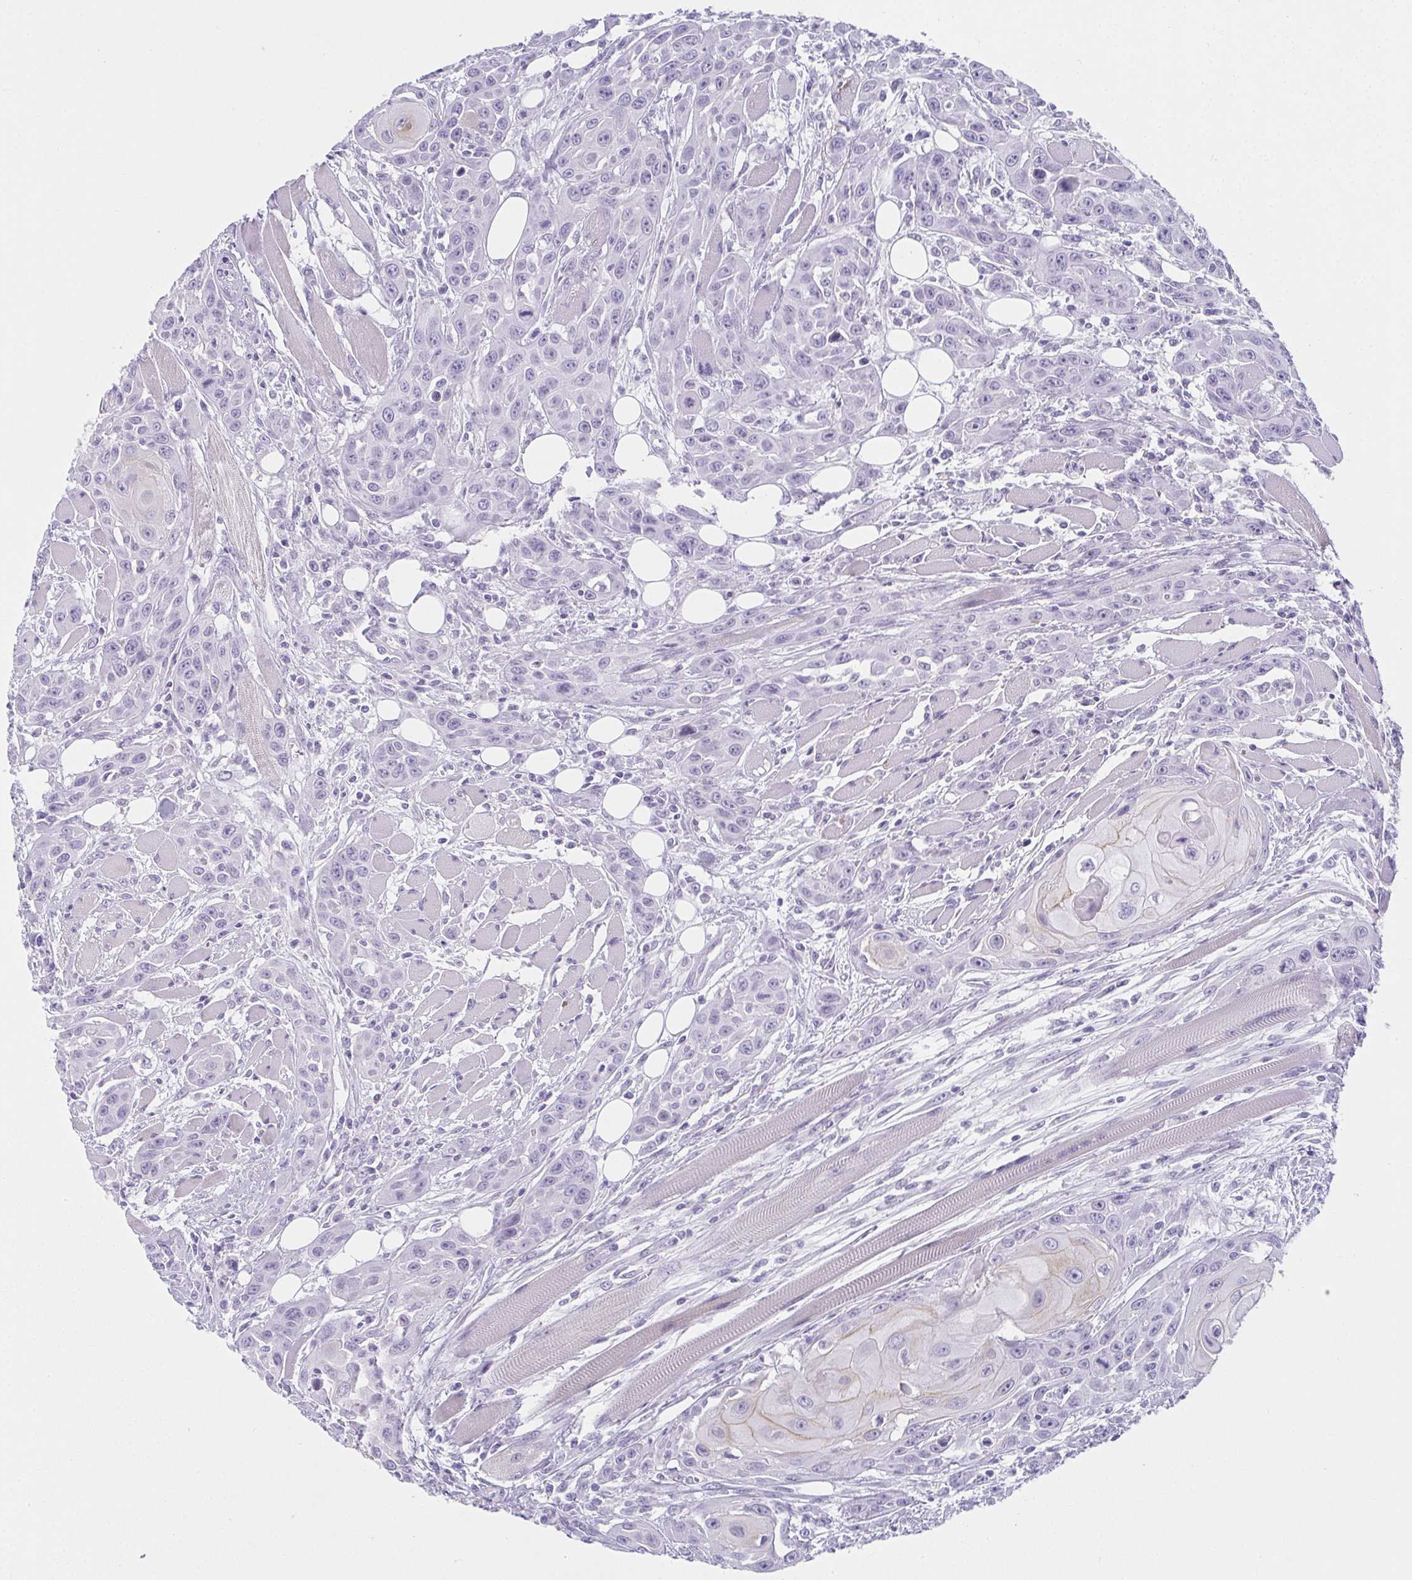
{"staining": {"intensity": "negative", "quantity": "none", "location": "none"}, "tissue": "head and neck cancer", "cell_type": "Tumor cells", "image_type": "cancer", "snomed": [{"axis": "morphology", "description": "Squamous cell carcinoma, NOS"}, {"axis": "topography", "description": "Head-Neck"}], "caption": "The immunohistochemistry (IHC) photomicrograph has no significant expression in tumor cells of head and neck squamous cell carcinoma tissue.", "gene": "MOBP", "patient": {"sex": "female", "age": 80}}